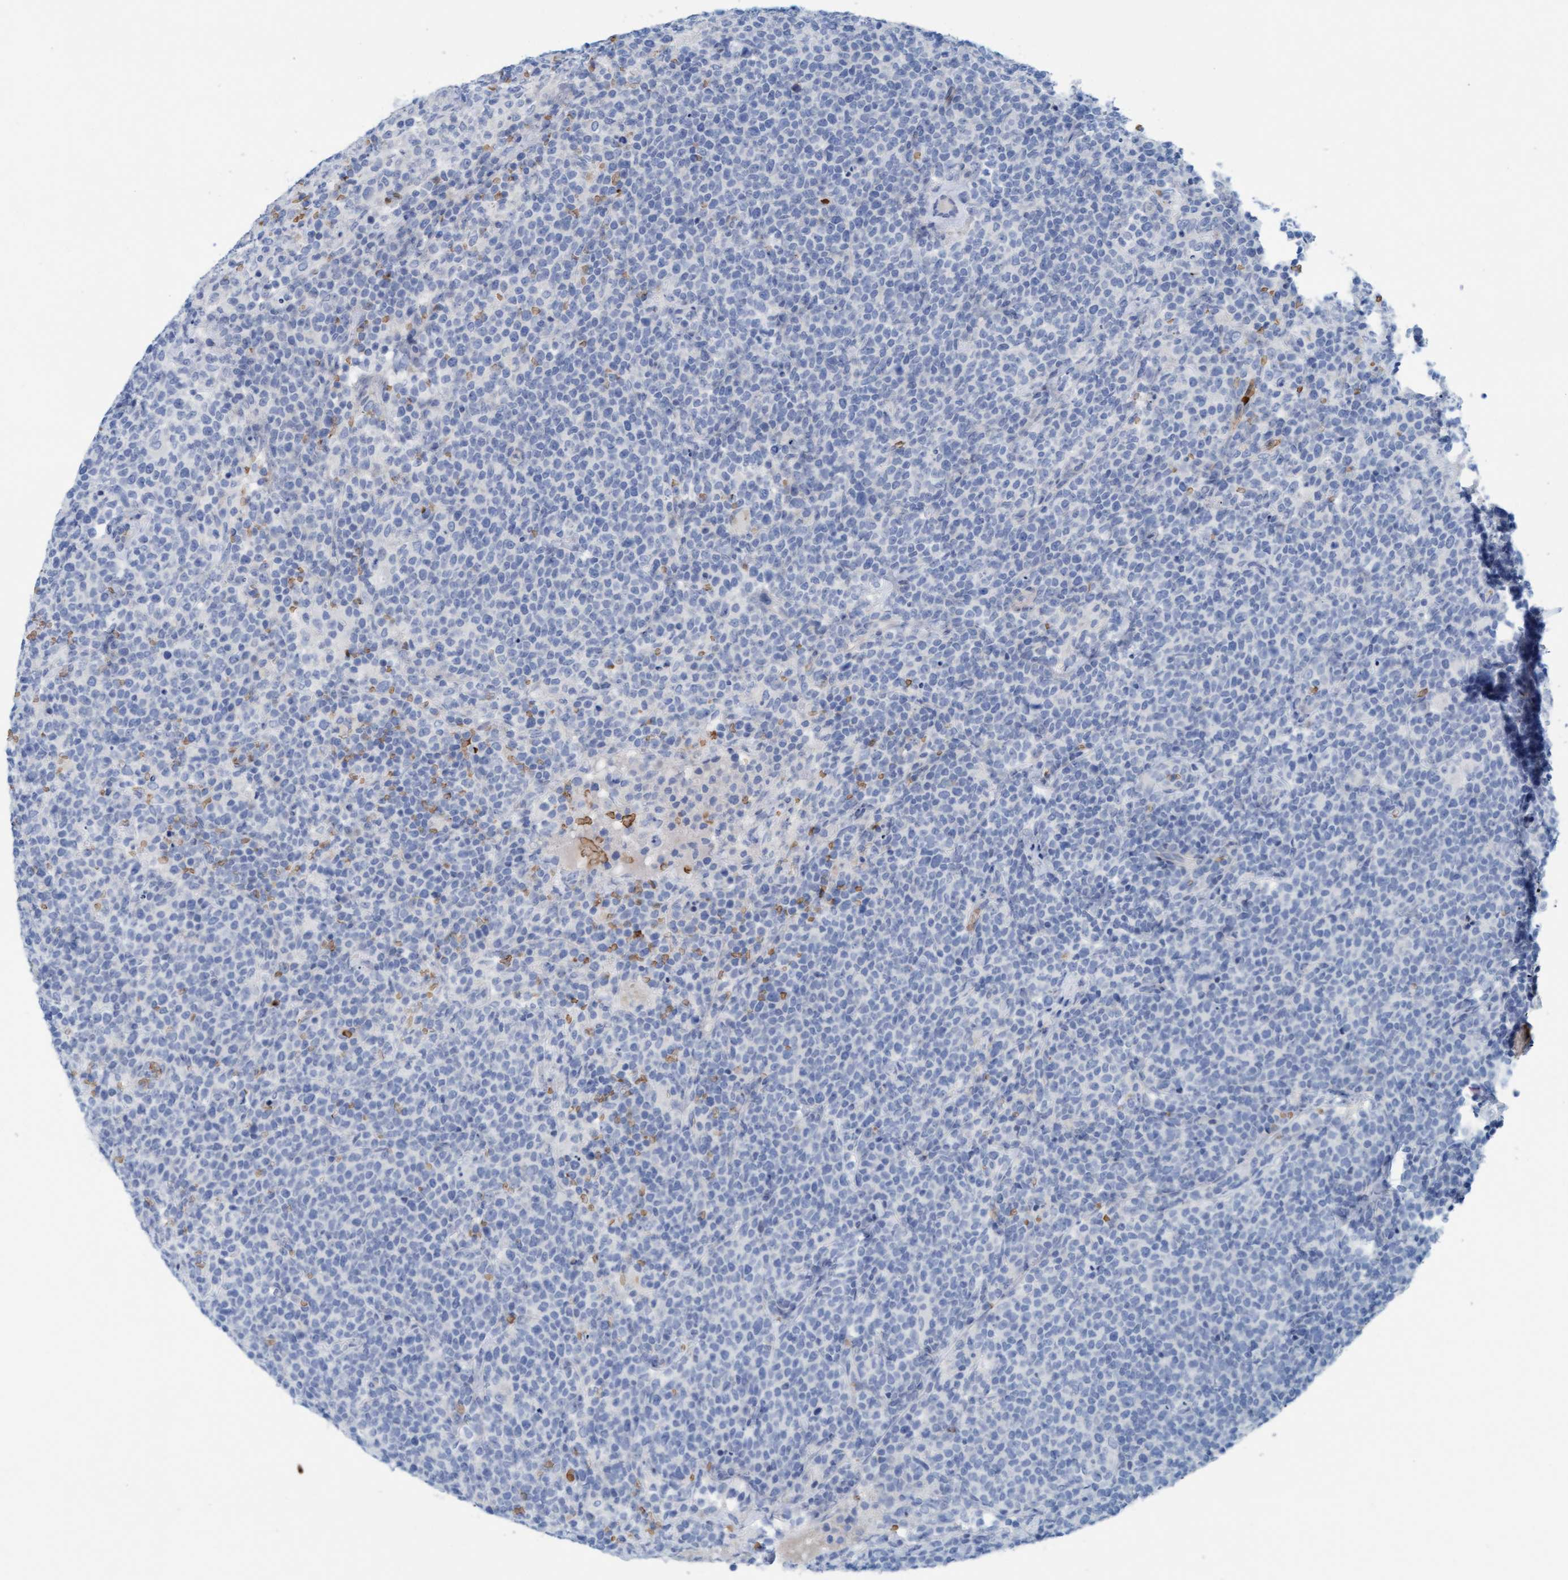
{"staining": {"intensity": "negative", "quantity": "none", "location": "none"}, "tissue": "lymphoma", "cell_type": "Tumor cells", "image_type": "cancer", "snomed": [{"axis": "morphology", "description": "Malignant lymphoma, non-Hodgkin's type, High grade"}, {"axis": "topography", "description": "Lymph node"}], "caption": "Protein analysis of malignant lymphoma, non-Hodgkin's type (high-grade) displays no significant positivity in tumor cells. (Brightfield microscopy of DAB IHC at high magnification).", "gene": "P2RX5", "patient": {"sex": "male", "age": 61}}